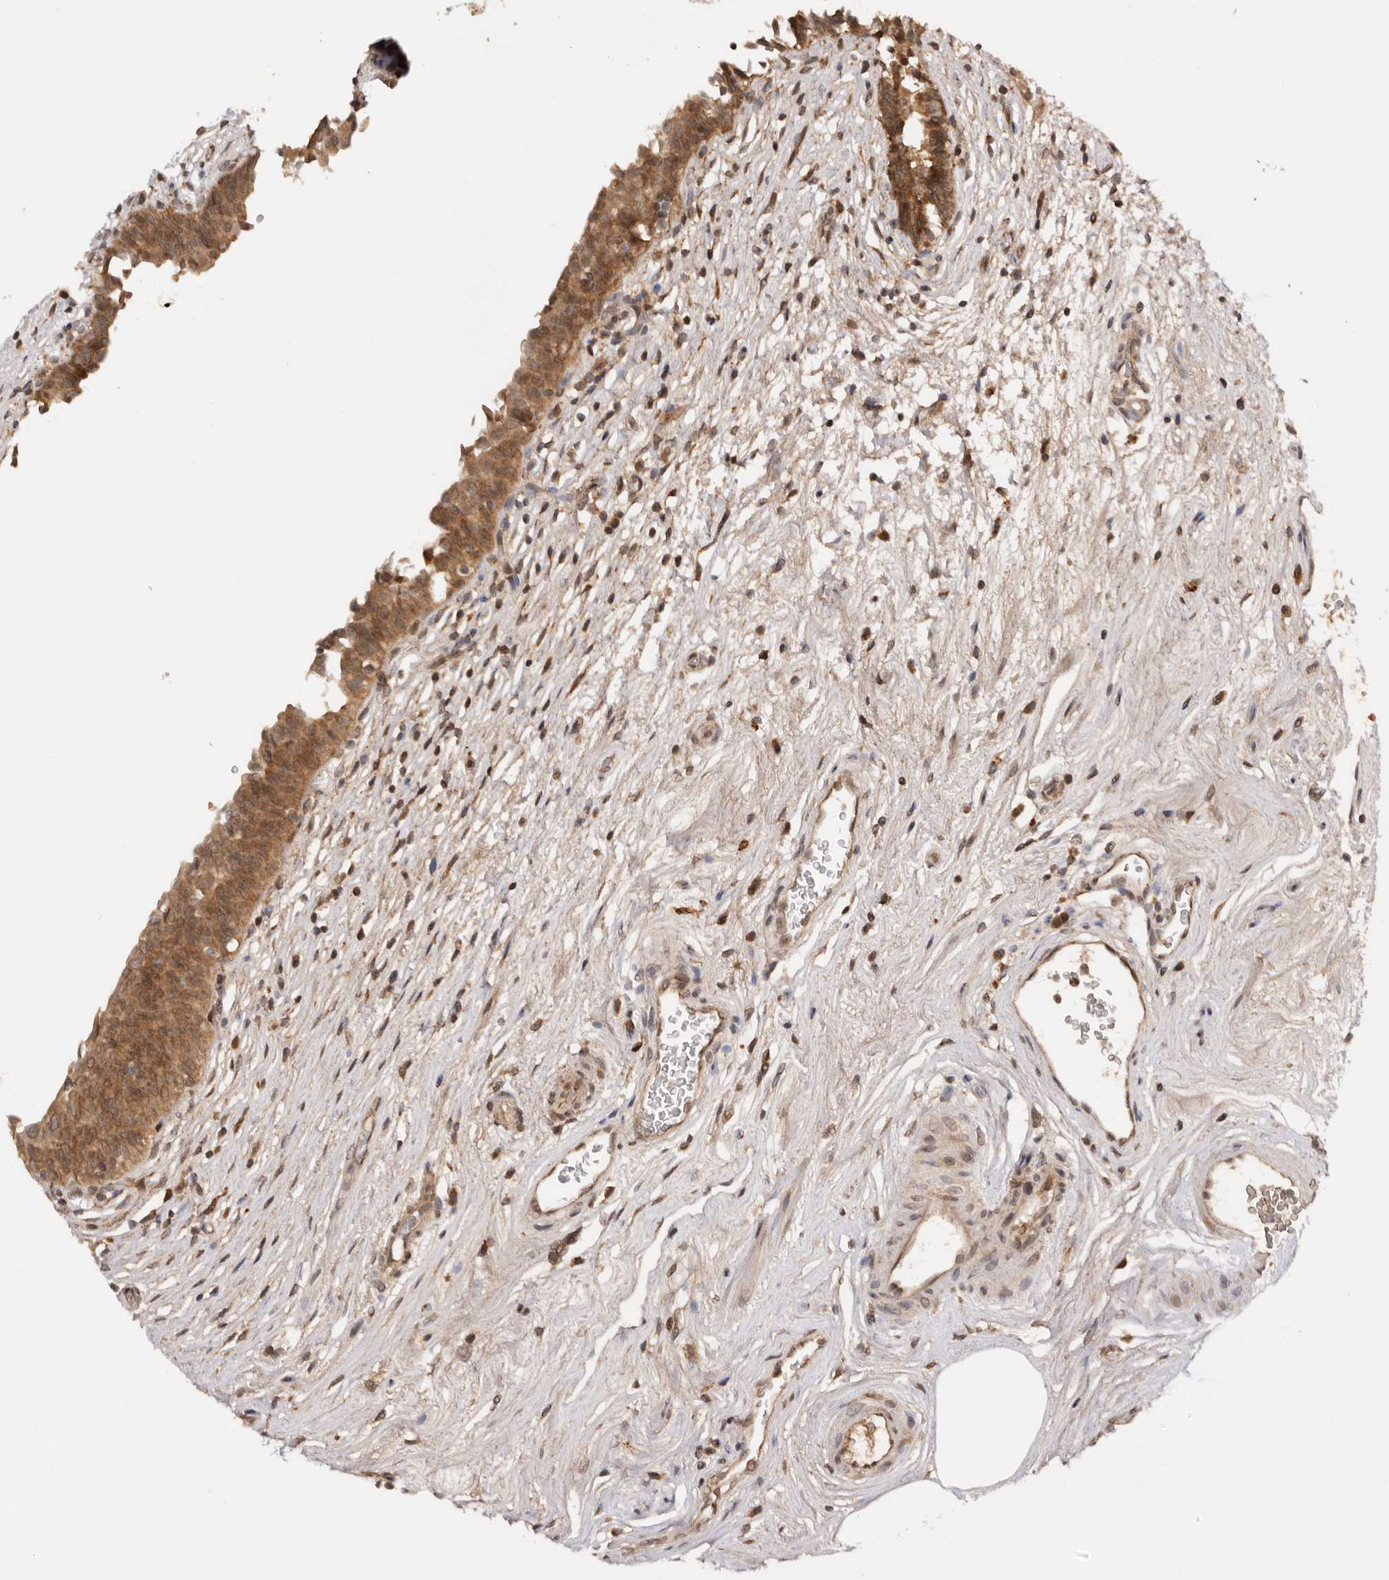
{"staining": {"intensity": "moderate", "quantity": ">75%", "location": "cytoplasmic/membranous,nuclear"}, "tissue": "urinary bladder", "cell_type": "Urothelial cells", "image_type": "normal", "snomed": [{"axis": "morphology", "description": "Normal tissue, NOS"}, {"axis": "topography", "description": "Urinary bladder"}], "caption": "Immunohistochemistry of normal human urinary bladder reveals medium levels of moderate cytoplasmic/membranous,nuclear expression in approximately >75% of urothelial cells.", "gene": "TARS2", "patient": {"sex": "male", "age": 83}}